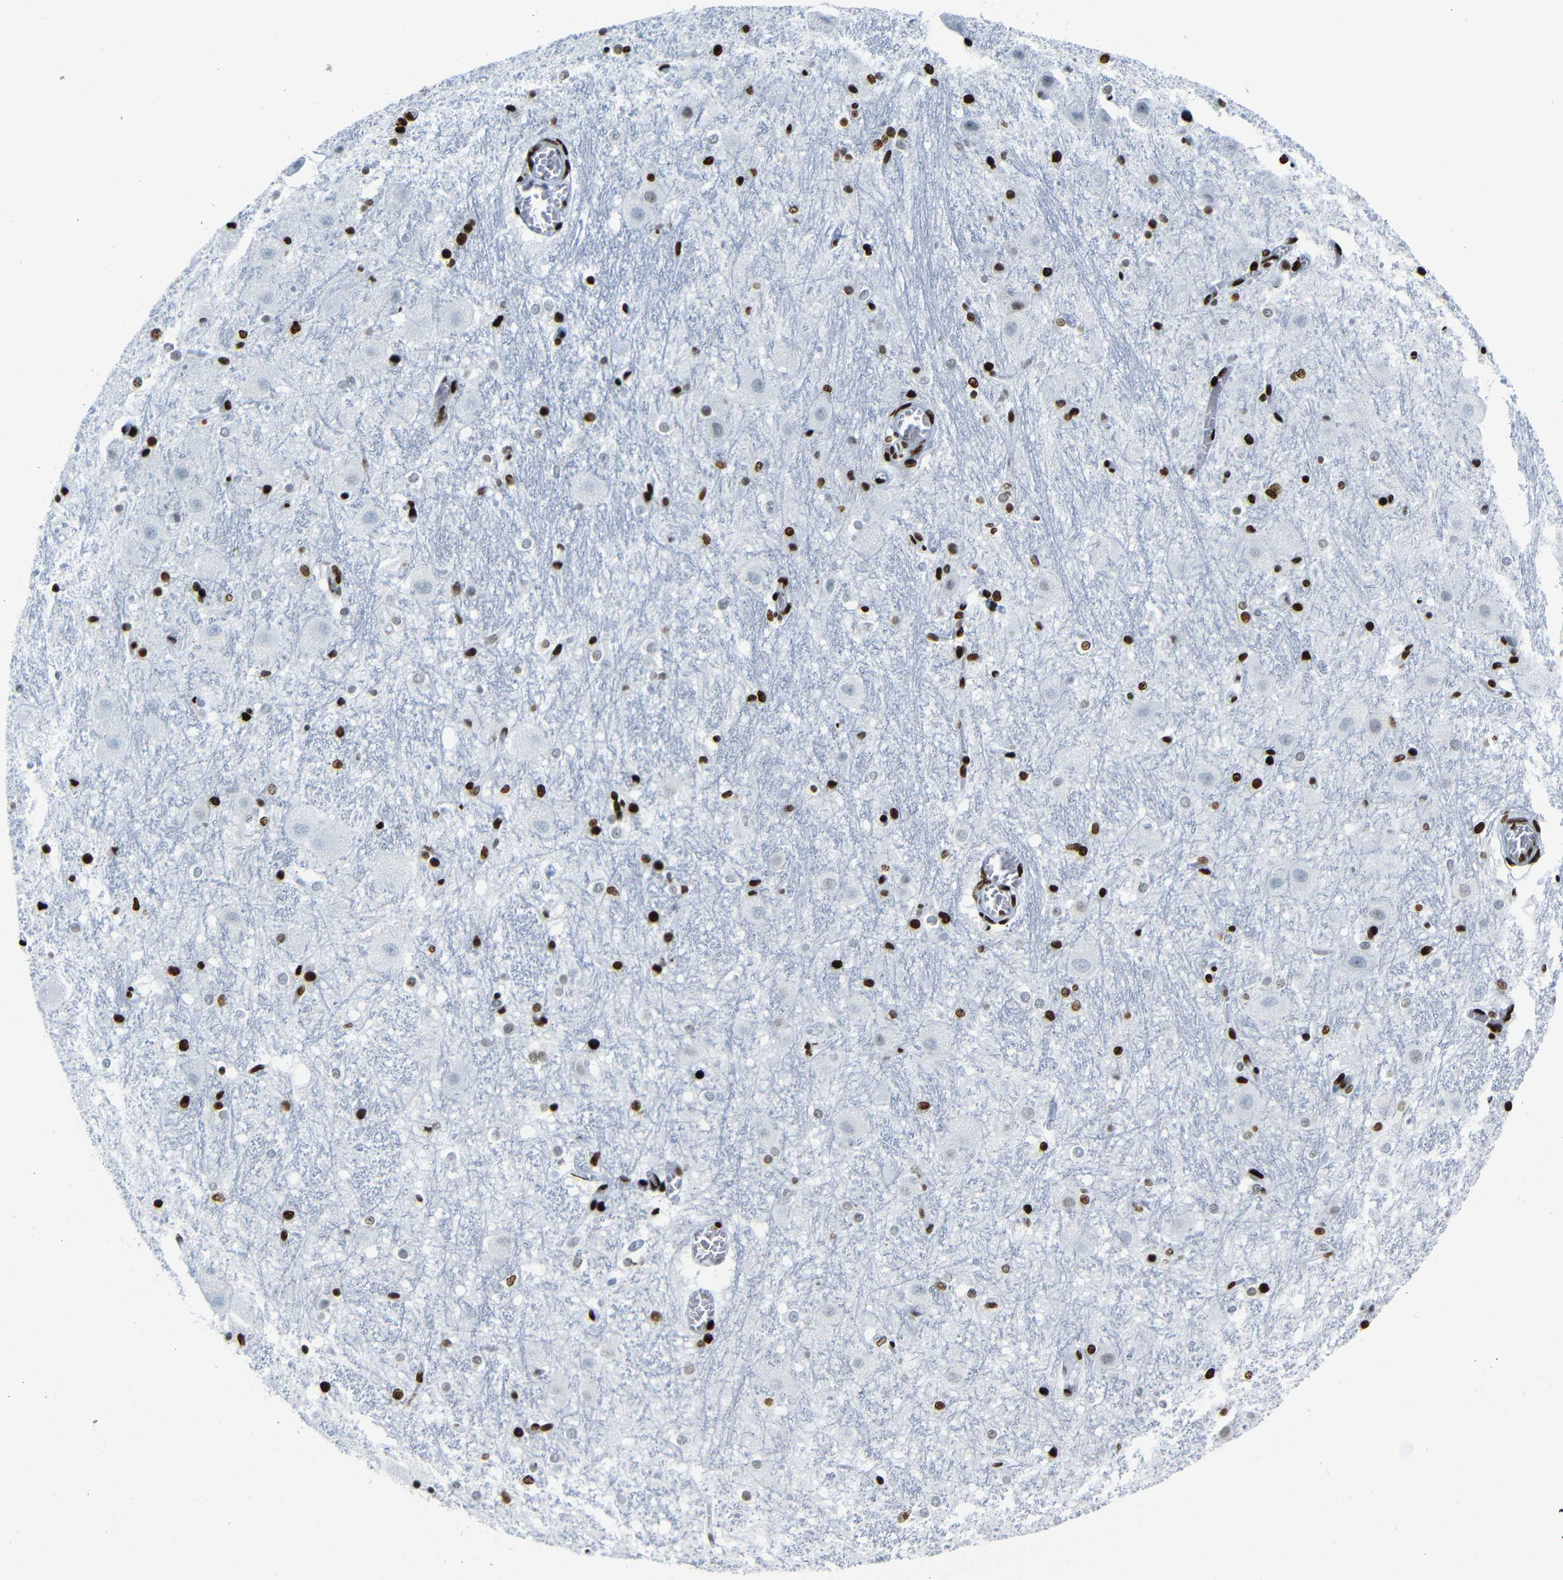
{"staining": {"intensity": "strong", "quantity": "25%-75%", "location": "nuclear"}, "tissue": "hippocampus", "cell_type": "Glial cells", "image_type": "normal", "snomed": [{"axis": "morphology", "description": "Normal tissue, NOS"}, {"axis": "topography", "description": "Hippocampus"}], "caption": "Hippocampus stained with DAB IHC displays high levels of strong nuclear expression in about 25%-75% of glial cells. (brown staining indicates protein expression, while blue staining denotes nuclei).", "gene": "NPIPB15", "patient": {"sex": "female", "age": 19}}